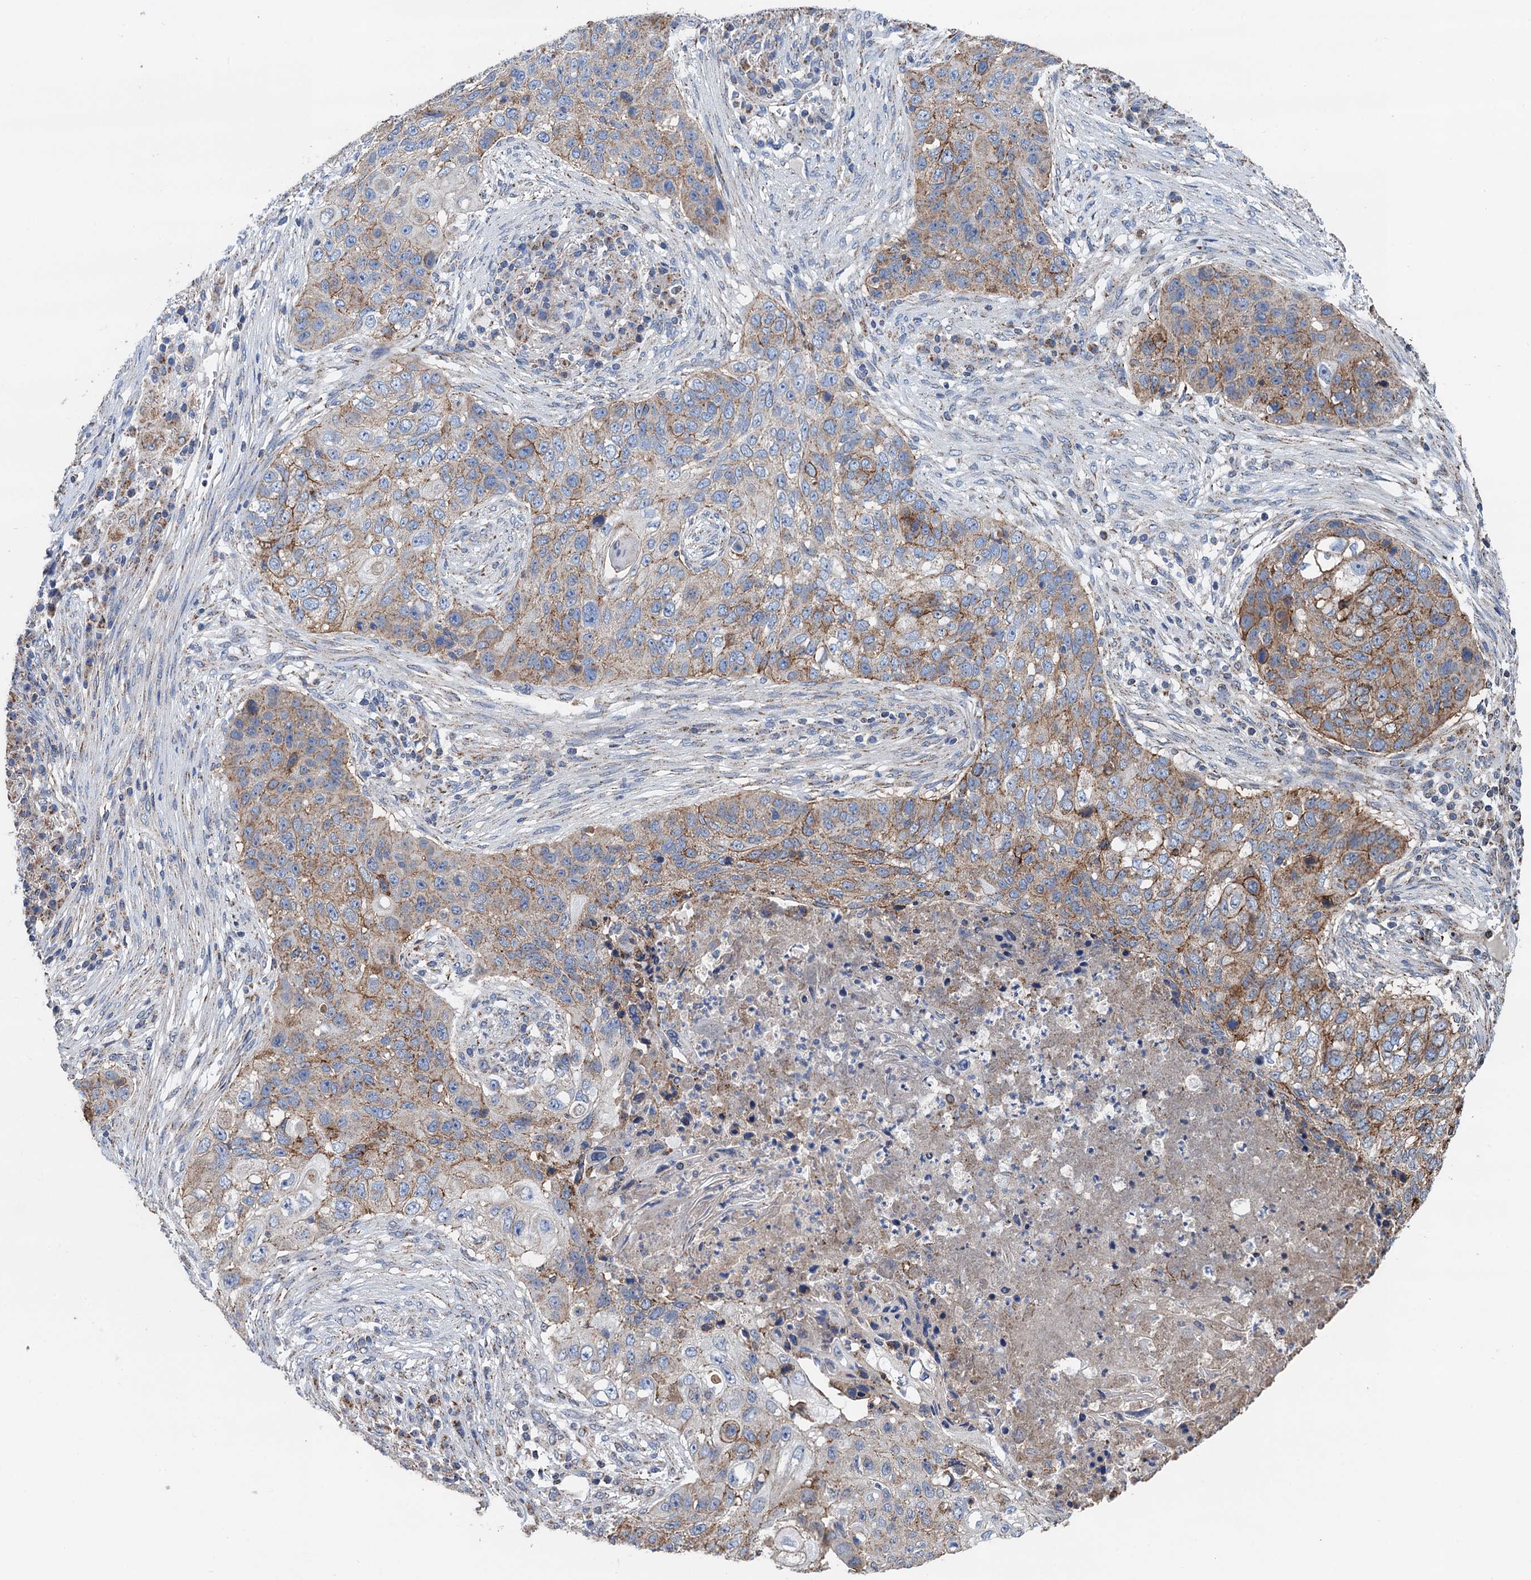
{"staining": {"intensity": "moderate", "quantity": "25%-75%", "location": "cytoplasmic/membranous"}, "tissue": "lung cancer", "cell_type": "Tumor cells", "image_type": "cancer", "snomed": [{"axis": "morphology", "description": "Squamous cell carcinoma, NOS"}, {"axis": "topography", "description": "Lung"}], "caption": "DAB (3,3'-diaminobenzidine) immunohistochemical staining of lung squamous cell carcinoma exhibits moderate cytoplasmic/membranous protein expression in about 25%-75% of tumor cells.", "gene": "DGLUCY", "patient": {"sex": "female", "age": 63}}